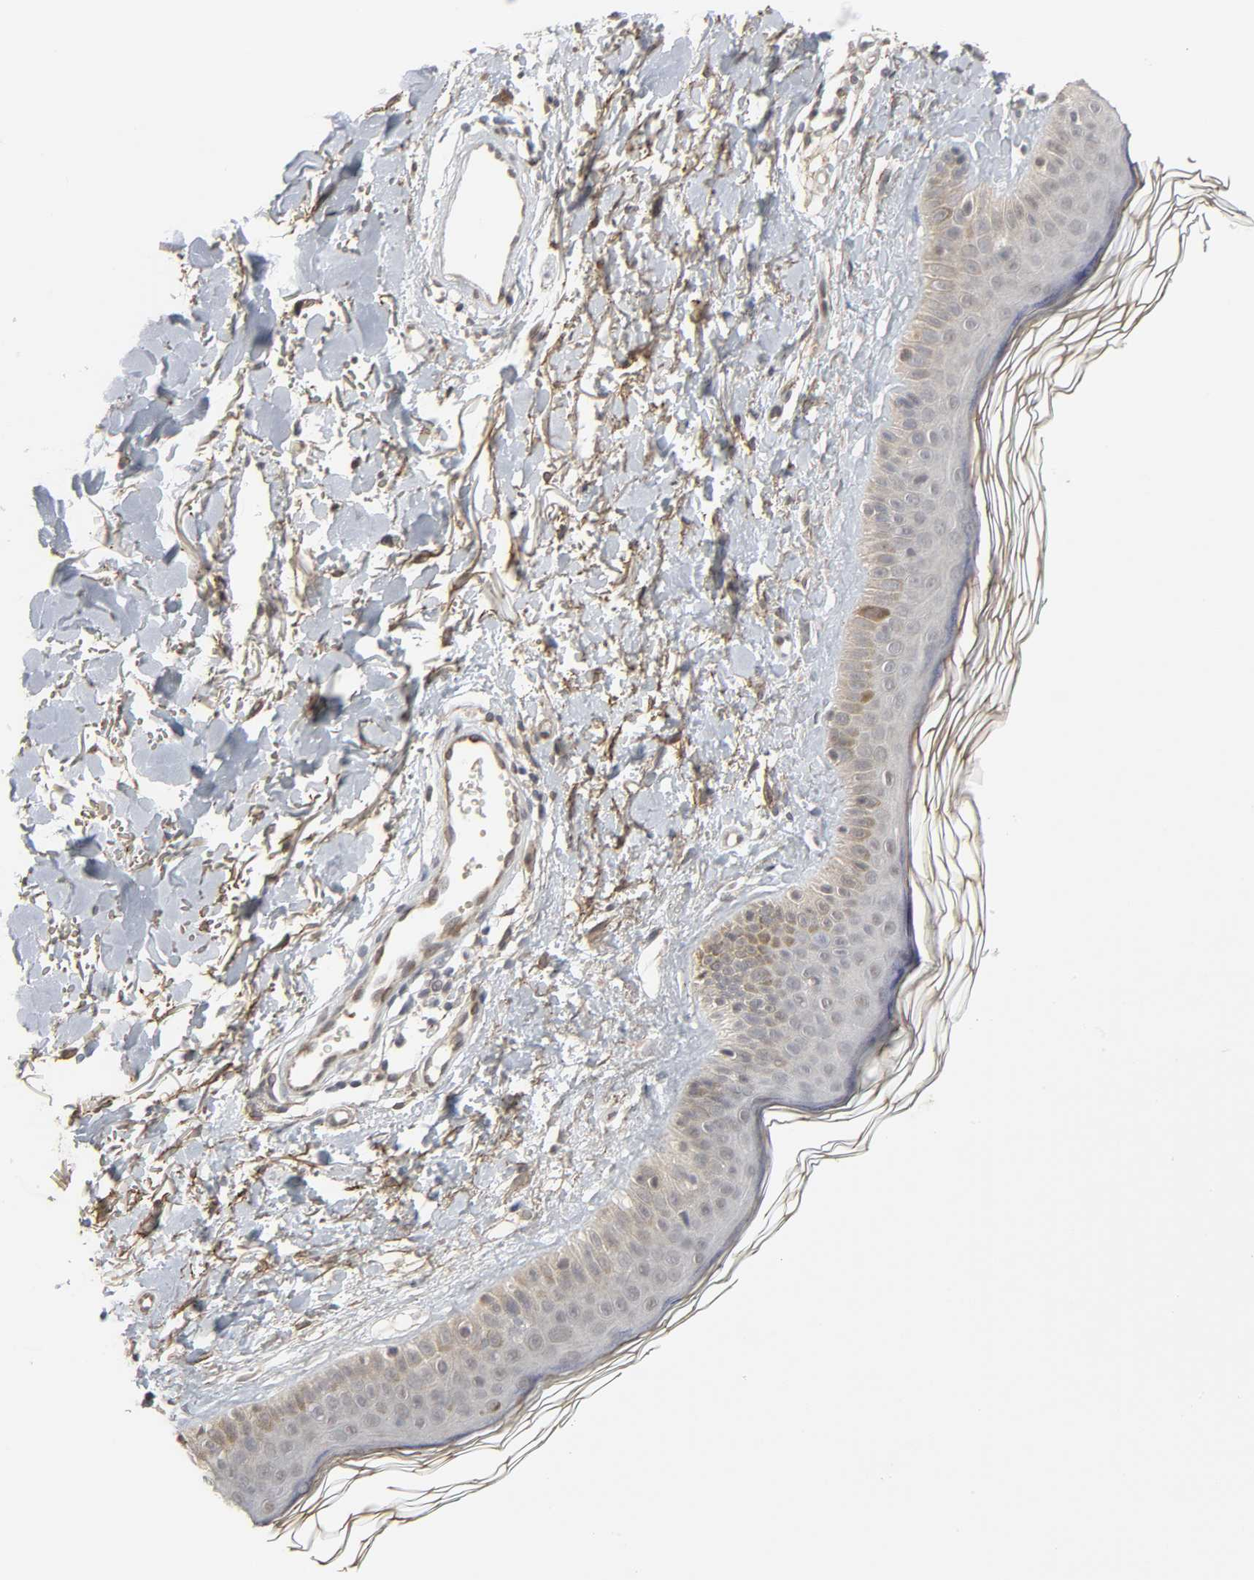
{"staining": {"intensity": "moderate", "quantity": ">75%", "location": "cytoplasmic/membranous"}, "tissue": "skin", "cell_type": "Fibroblasts", "image_type": "normal", "snomed": [{"axis": "morphology", "description": "Normal tissue, NOS"}, {"axis": "topography", "description": "Skin"}], "caption": "Protein staining of benign skin demonstrates moderate cytoplasmic/membranous expression in approximately >75% of fibroblasts.", "gene": "ZNF222", "patient": {"sex": "male", "age": 71}}